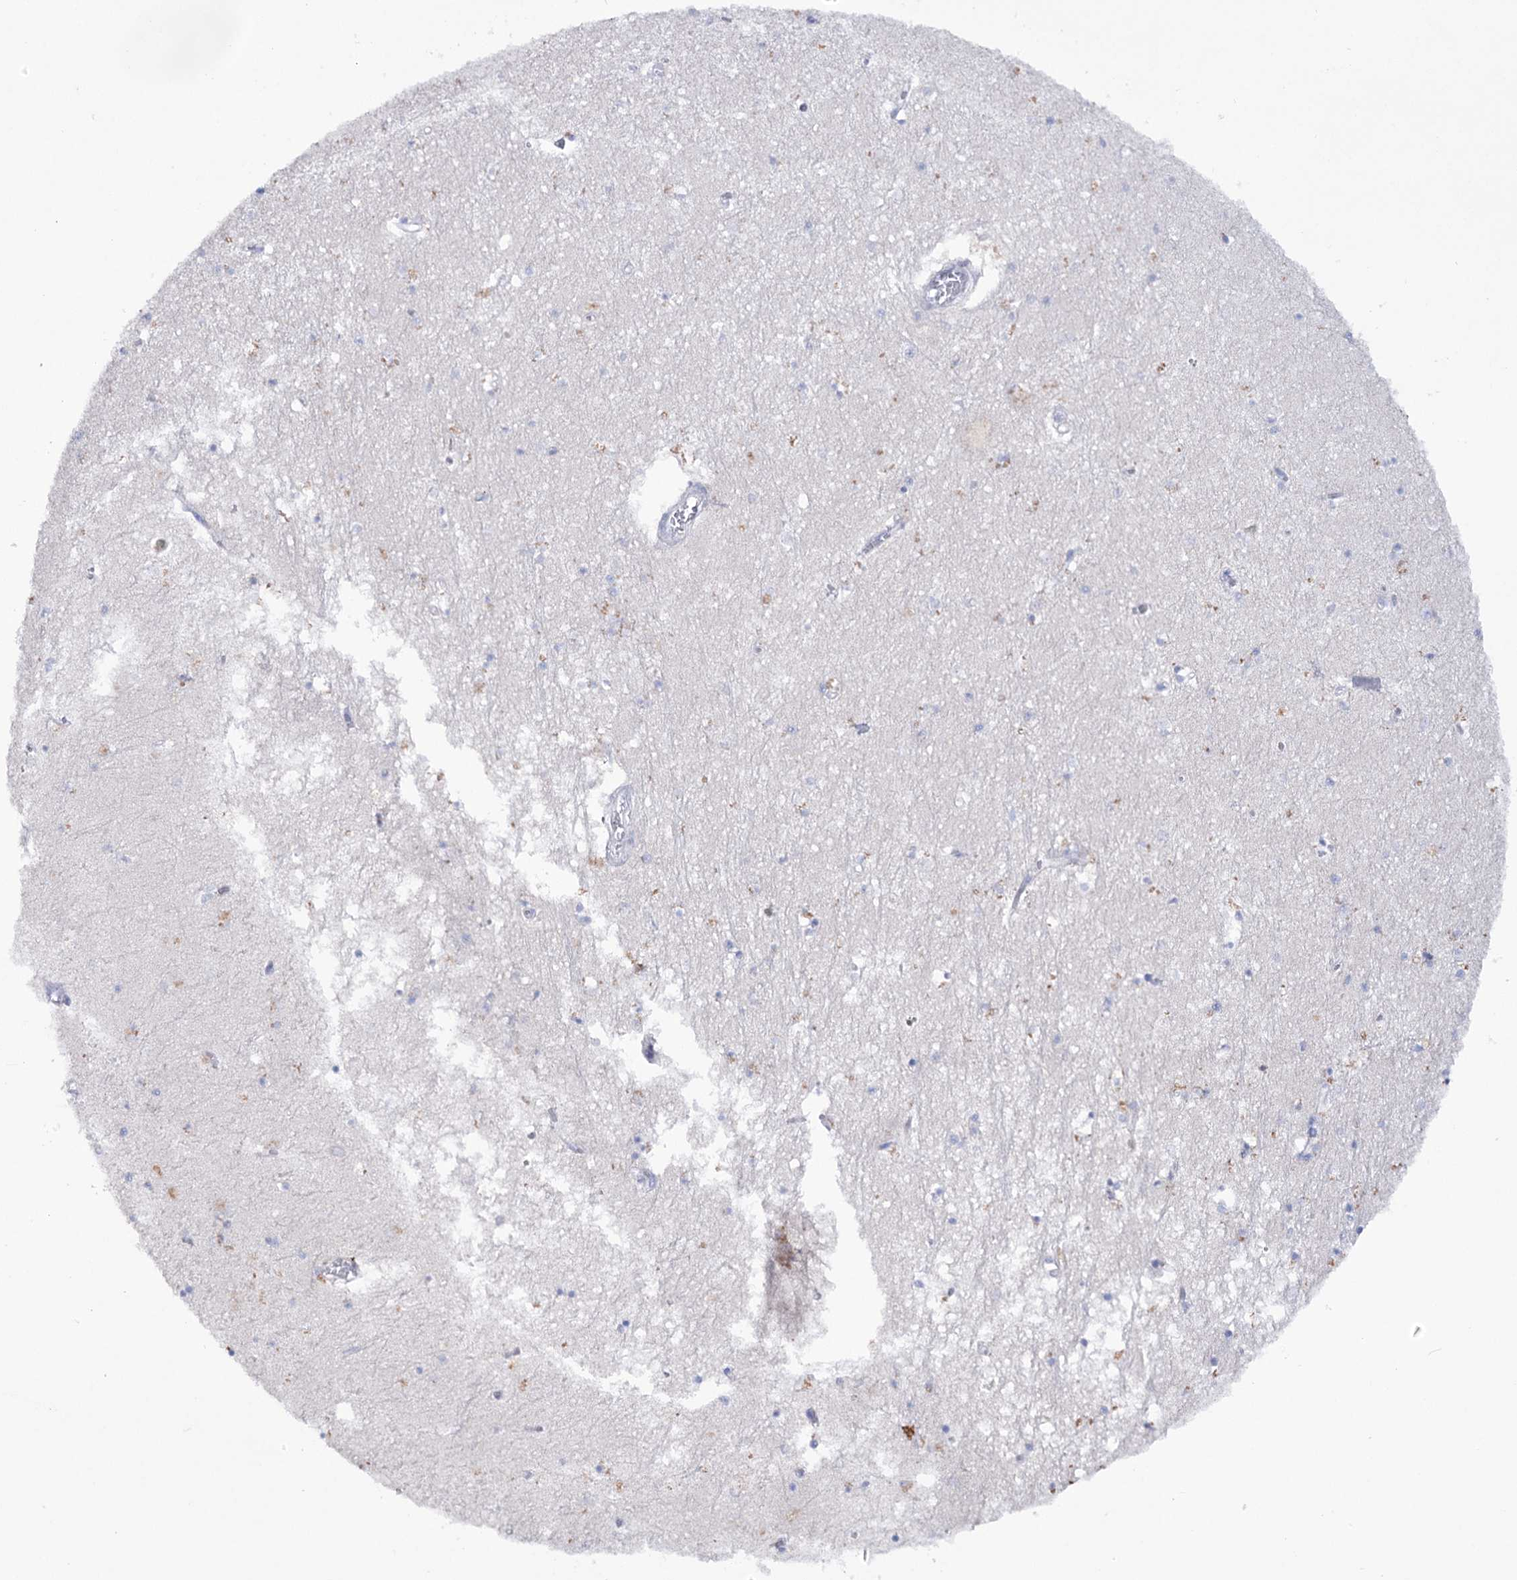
{"staining": {"intensity": "negative", "quantity": "none", "location": "none"}, "tissue": "hippocampus", "cell_type": "Glial cells", "image_type": "normal", "snomed": [{"axis": "morphology", "description": "Normal tissue, NOS"}, {"axis": "topography", "description": "Hippocampus"}], "caption": "Hippocampus stained for a protein using IHC displays no positivity glial cells.", "gene": "NAGLU", "patient": {"sex": "male", "age": 70}}